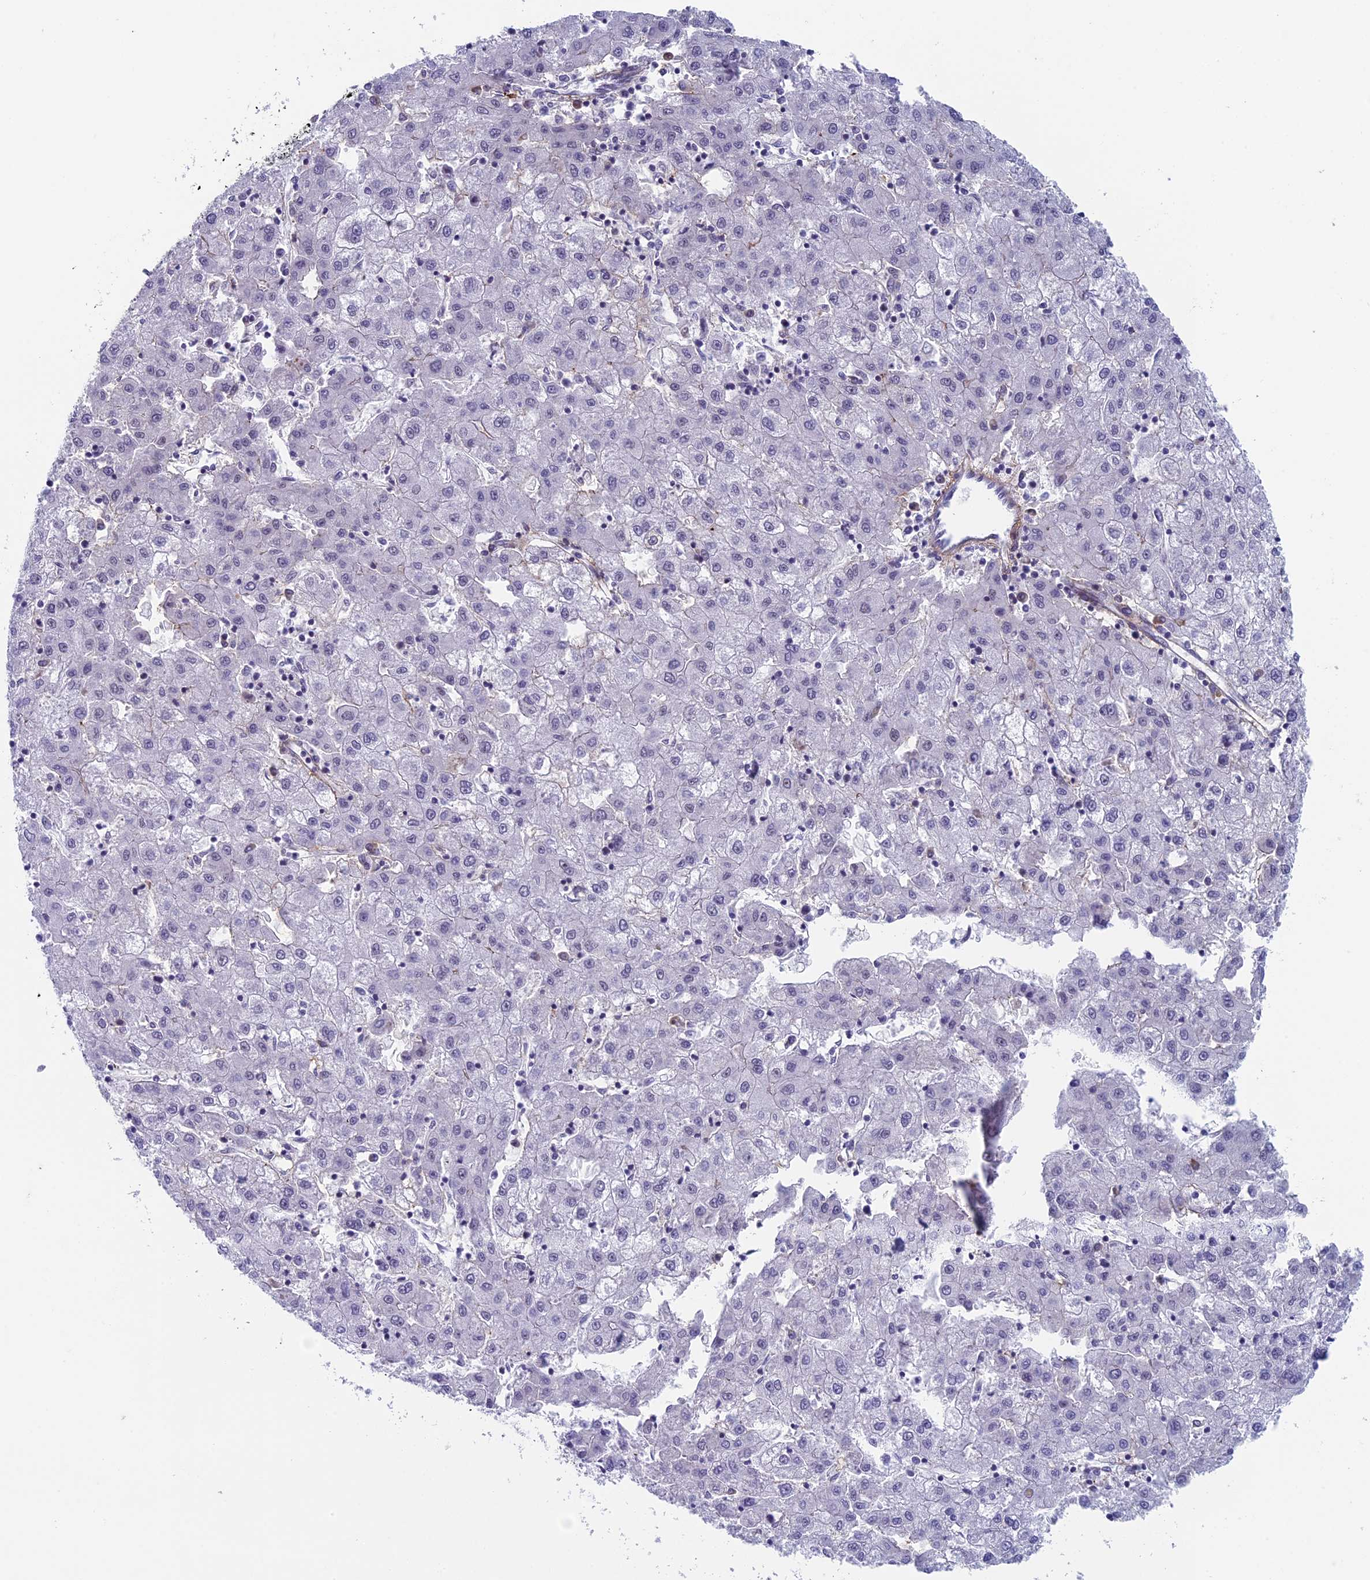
{"staining": {"intensity": "negative", "quantity": "none", "location": "none"}, "tissue": "liver cancer", "cell_type": "Tumor cells", "image_type": "cancer", "snomed": [{"axis": "morphology", "description": "Carcinoma, Hepatocellular, NOS"}, {"axis": "topography", "description": "Liver"}], "caption": "This is an immunohistochemistry photomicrograph of liver cancer (hepatocellular carcinoma). There is no staining in tumor cells.", "gene": "CNEP1R1", "patient": {"sex": "male", "age": 72}}